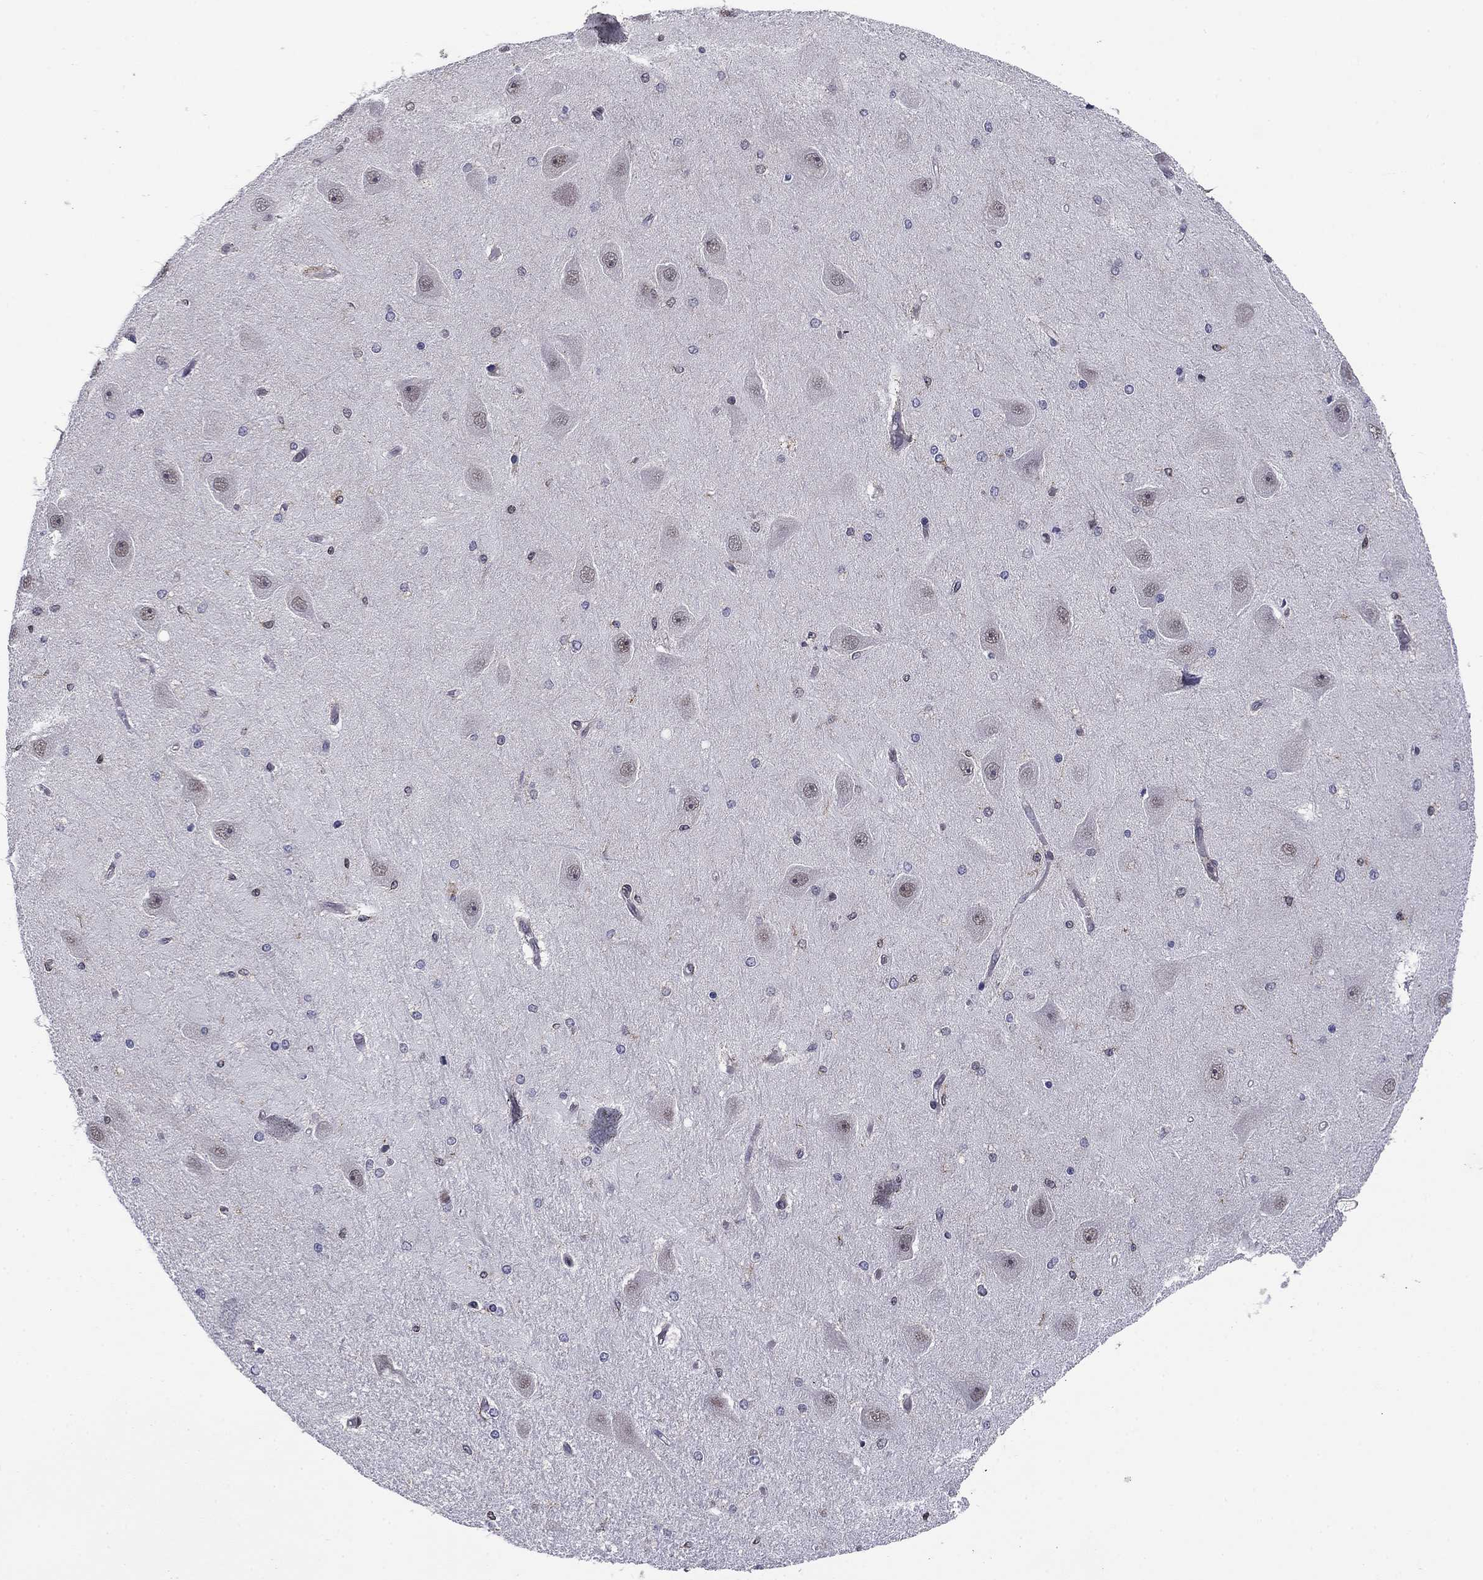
{"staining": {"intensity": "negative", "quantity": "none", "location": "none"}, "tissue": "hippocampus", "cell_type": "Glial cells", "image_type": "normal", "snomed": [{"axis": "morphology", "description": "Normal tissue, NOS"}, {"axis": "topography", "description": "Hippocampus"}], "caption": "The micrograph shows no significant expression in glial cells of hippocampus. The staining is performed using DAB (3,3'-diaminobenzidine) brown chromogen with nuclei counter-stained in using hematoxylin.", "gene": "PLCB2", "patient": {"sex": "female", "age": 54}}